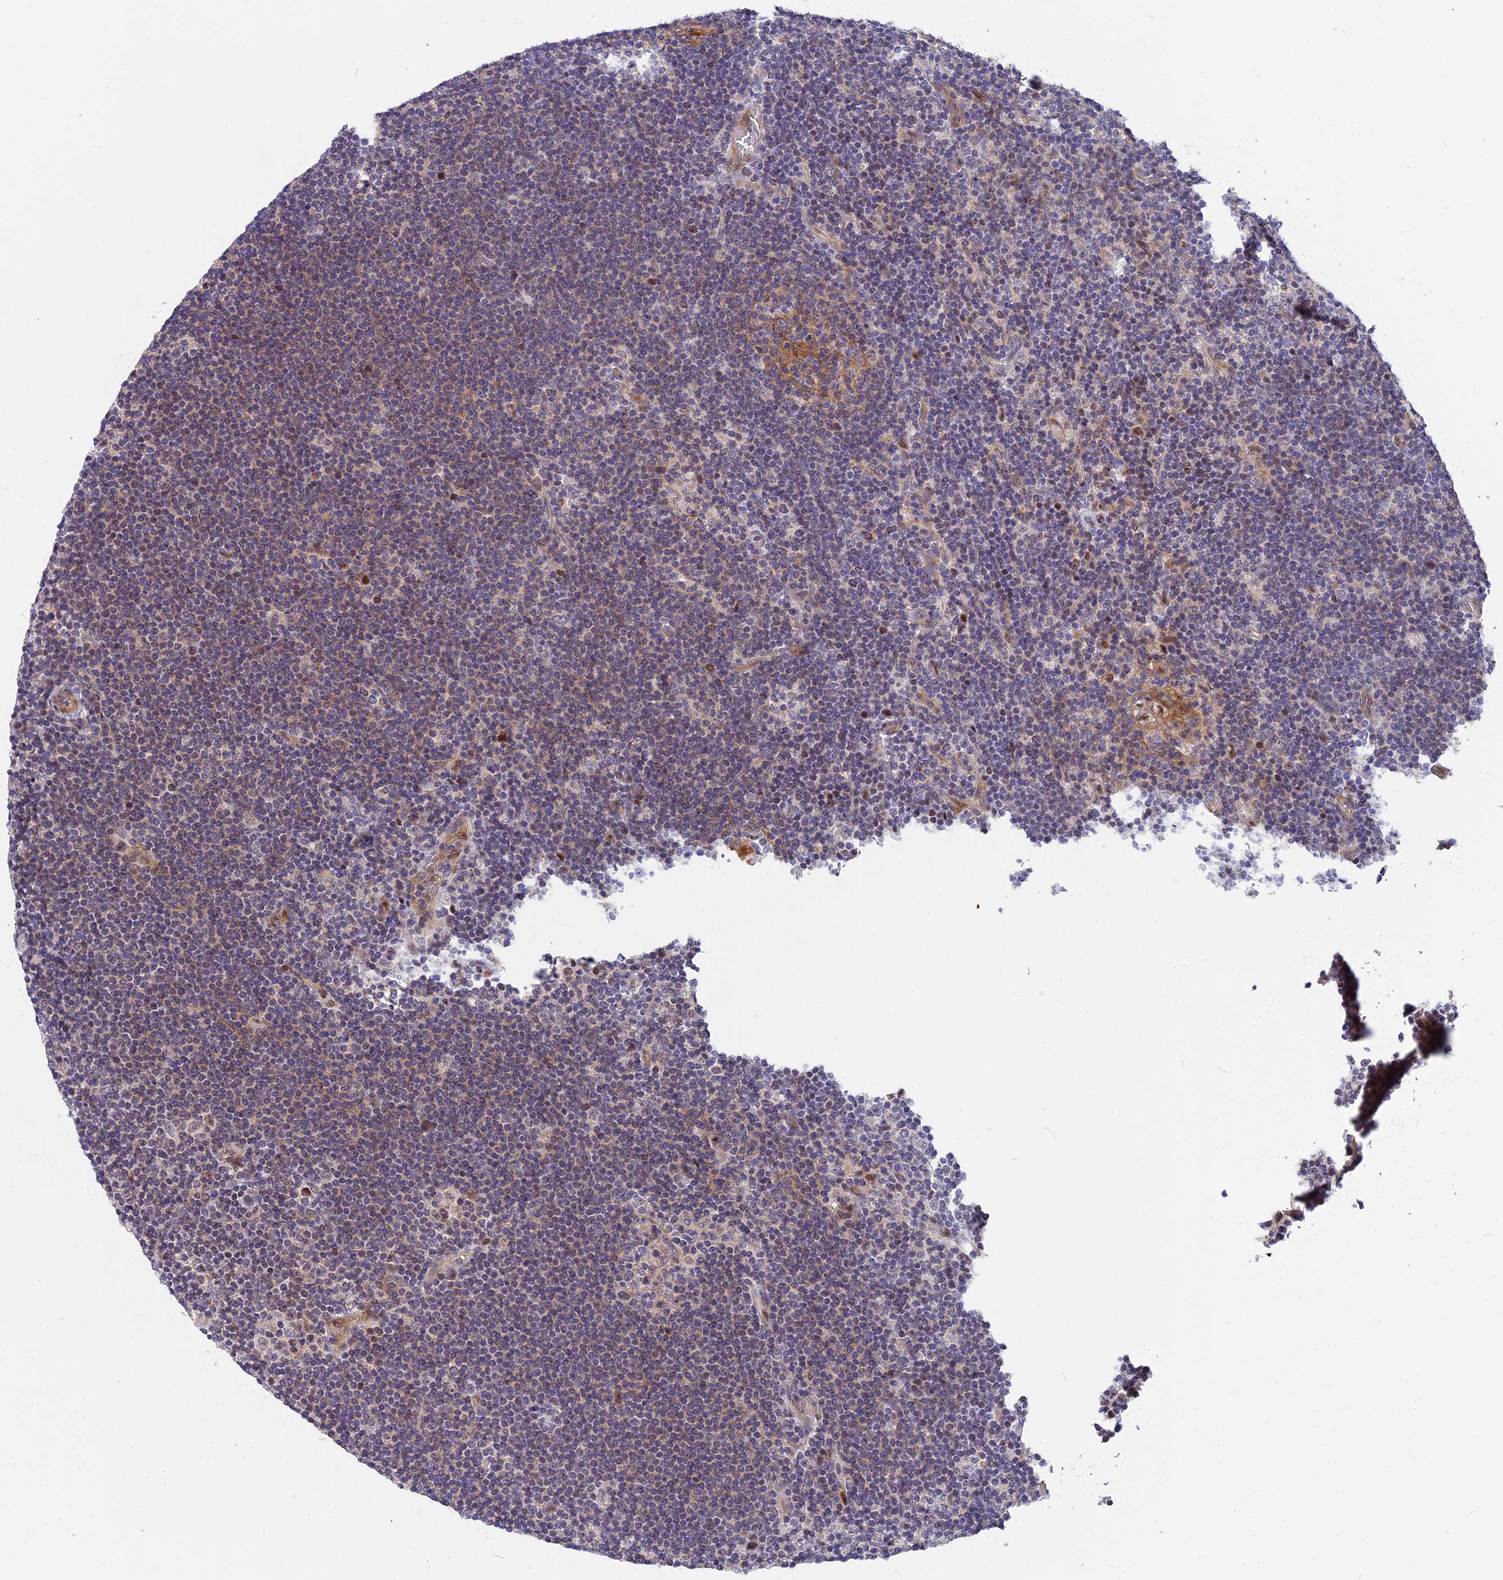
{"staining": {"intensity": "negative", "quantity": "none", "location": "none"}, "tissue": "lymphoma", "cell_type": "Tumor cells", "image_type": "cancer", "snomed": [{"axis": "morphology", "description": "Hodgkin's disease, NOS"}, {"axis": "topography", "description": "Lymph node"}], "caption": "Tumor cells show no significant protein positivity in lymphoma.", "gene": "ANKRD34B", "patient": {"sex": "female", "age": 57}}